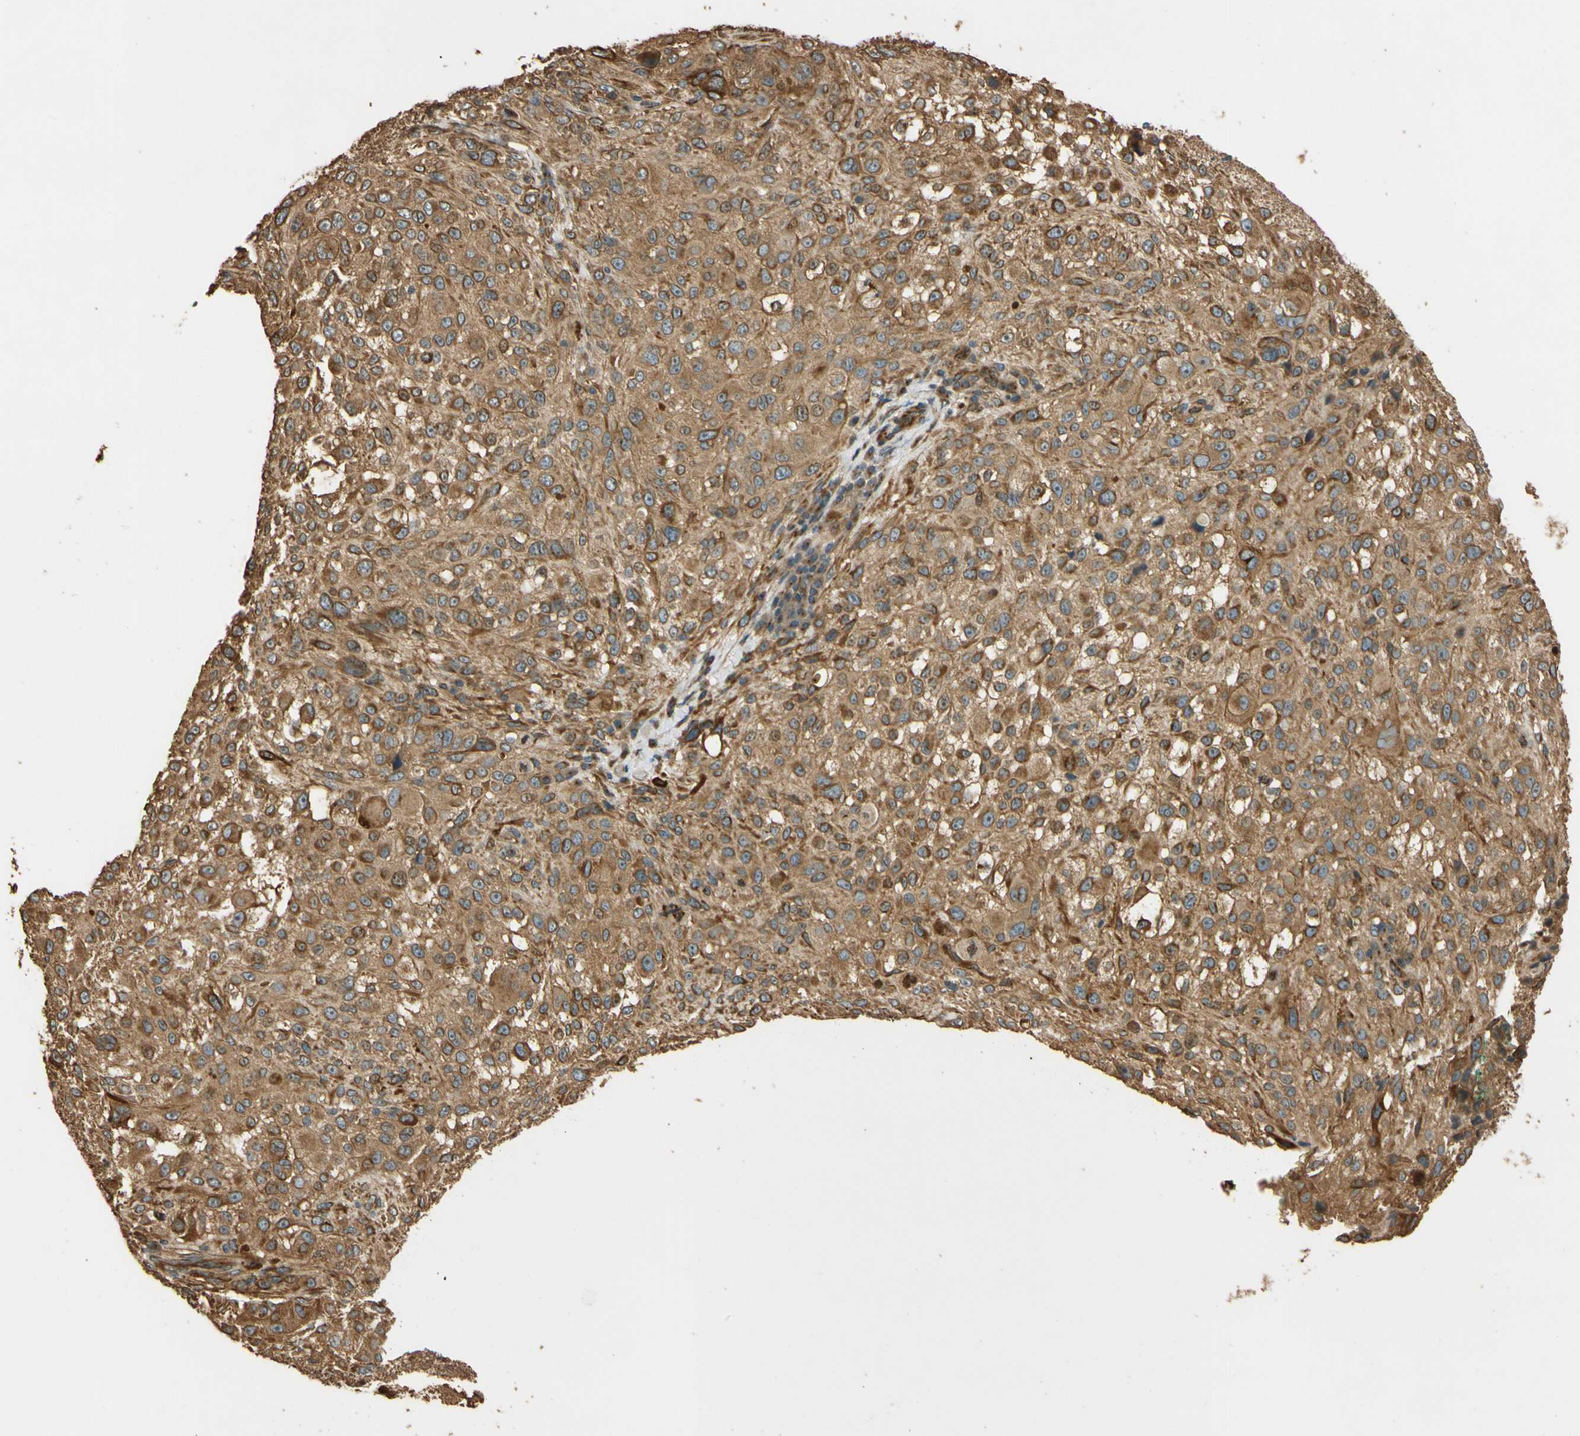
{"staining": {"intensity": "moderate", "quantity": ">75%", "location": "cytoplasmic/membranous"}, "tissue": "melanoma", "cell_type": "Tumor cells", "image_type": "cancer", "snomed": [{"axis": "morphology", "description": "Necrosis, NOS"}, {"axis": "morphology", "description": "Malignant melanoma, NOS"}, {"axis": "topography", "description": "Skin"}], "caption": "Malignant melanoma stained with a brown dye exhibits moderate cytoplasmic/membranous positive positivity in about >75% of tumor cells.", "gene": "MGRN1", "patient": {"sex": "female", "age": 87}}